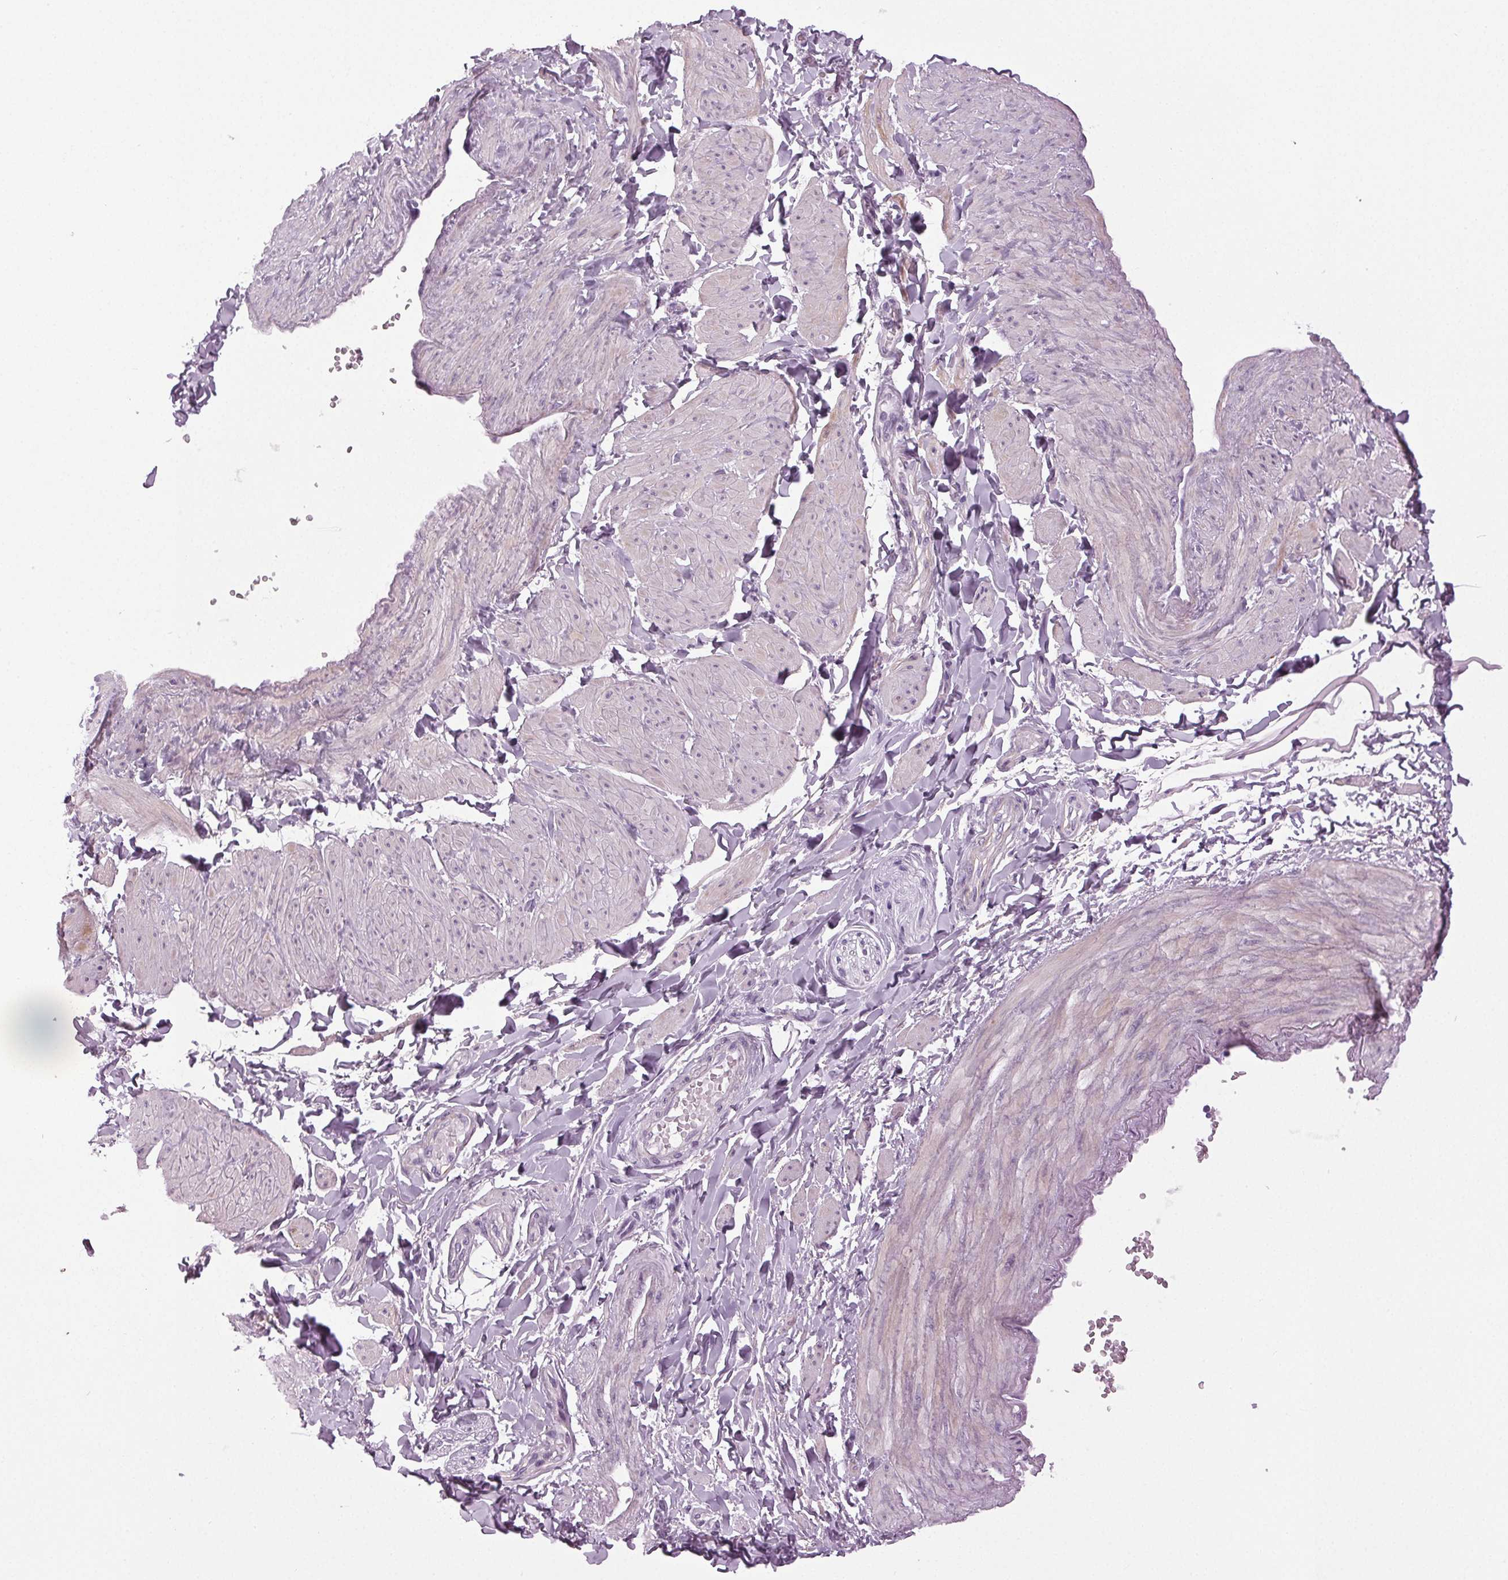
{"staining": {"intensity": "negative", "quantity": "none", "location": "none"}, "tissue": "adipose tissue", "cell_type": "Adipocytes", "image_type": "normal", "snomed": [{"axis": "morphology", "description": "Normal tissue, NOS"}, {"axis": "topography", "description": "Epididymis"}, {"axis": "topography", "description": "Peripheral nerve tissue"}], "caption": "IHC of benign human adipose tissue demonstrates no positivity in adipocytes.", "gene": "DNAH12", "patient": {"sex": "male", "age": 32}}